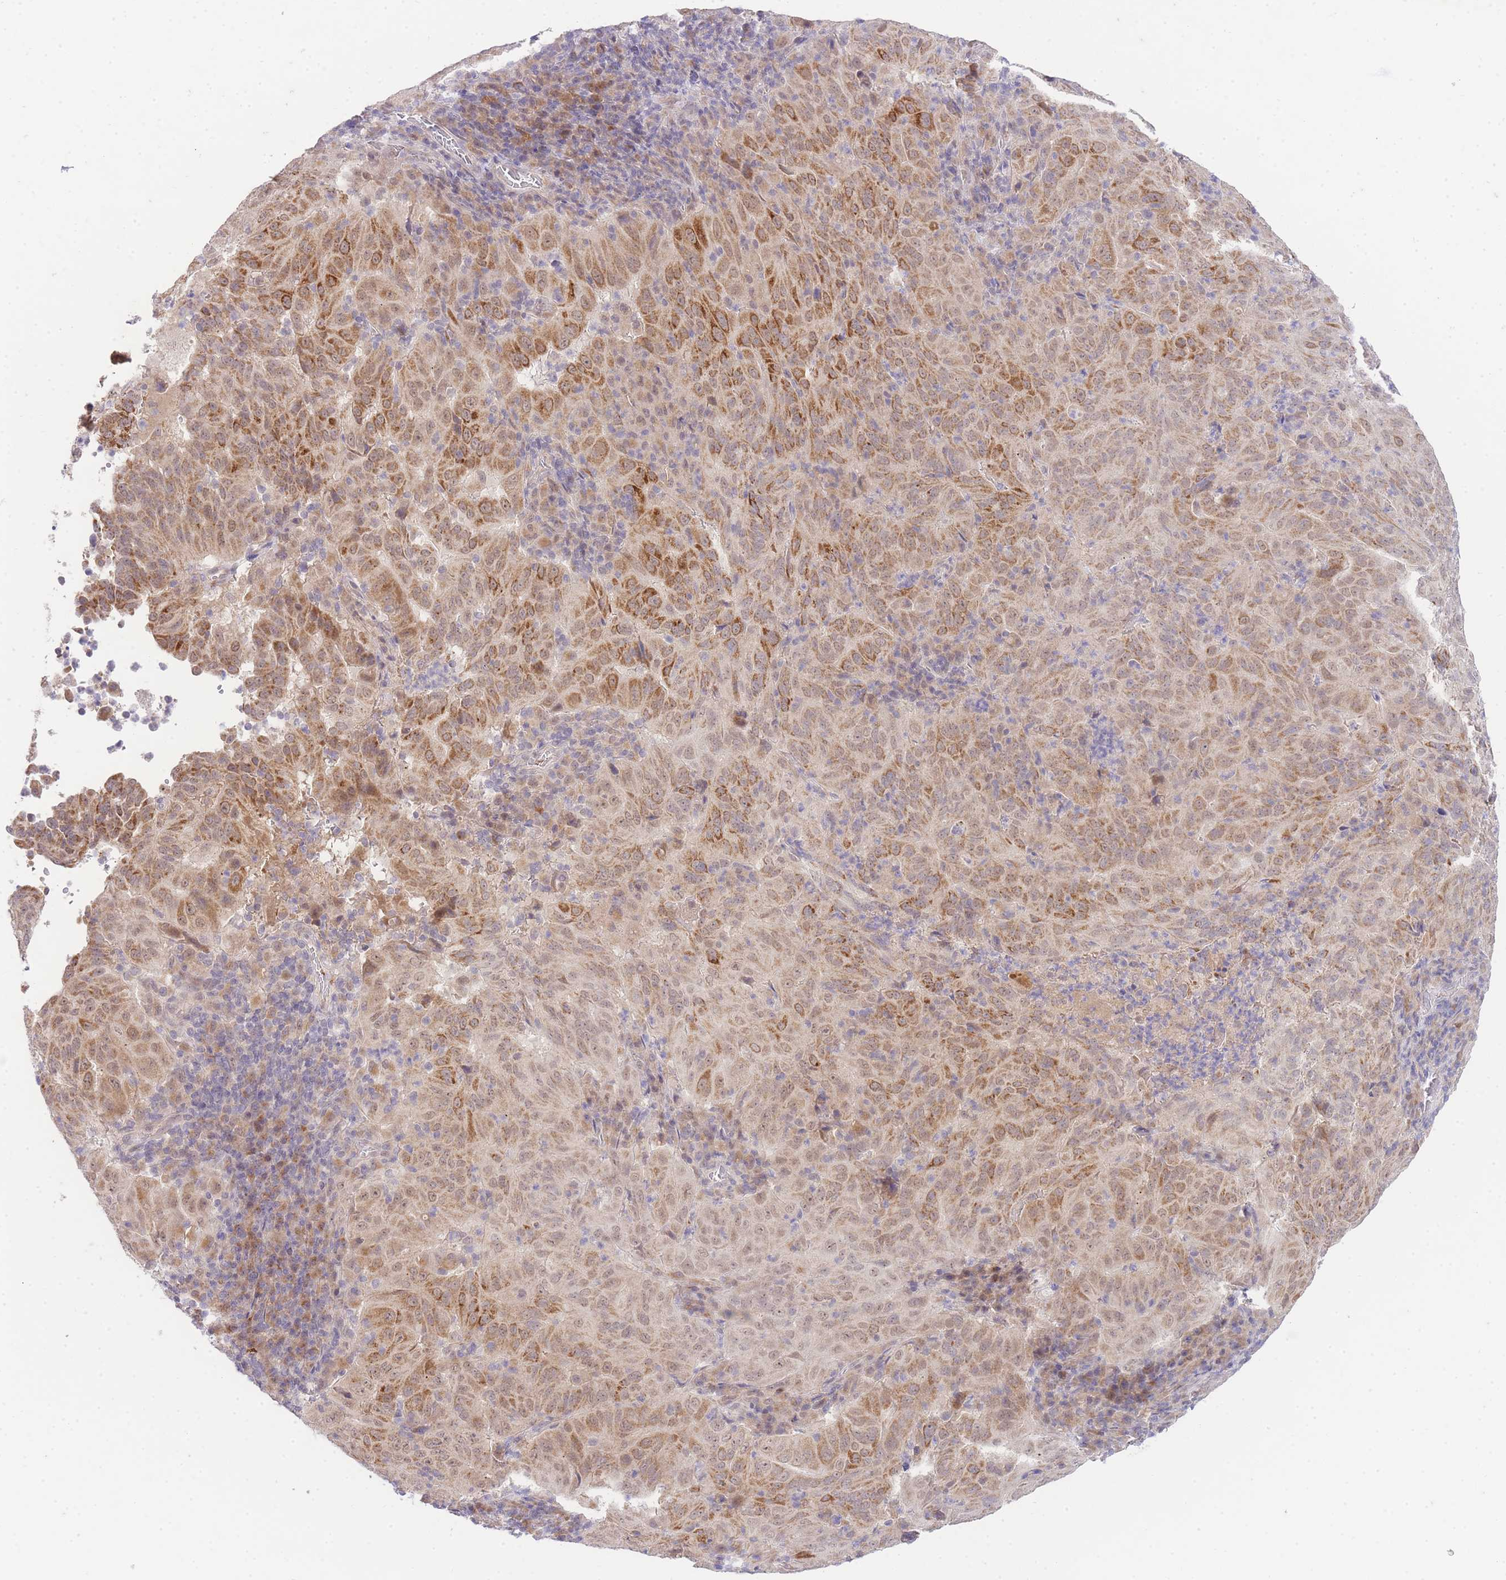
{"staining": {"intensity": "moderate", "quantity": ">75%", "location": "cytoplasmic/membranous"}, "tissue": "pancreatic cancer", "cell_type": "Tumor cells", "image_type": "cancer", "snomed": [{"axis": "morphology", "description": "Adenocarcinoma, NOS"}, {"axis": "topography", "description": "Pancreas"}], "caption": "Tumor cells demonstrate medium levels of moderate cytoplasmic/membranous staining in about >75% of cells in pancreatic cancer.", "gene": "SLC25A33", "patient": {"sex": "male", "age": 63}}